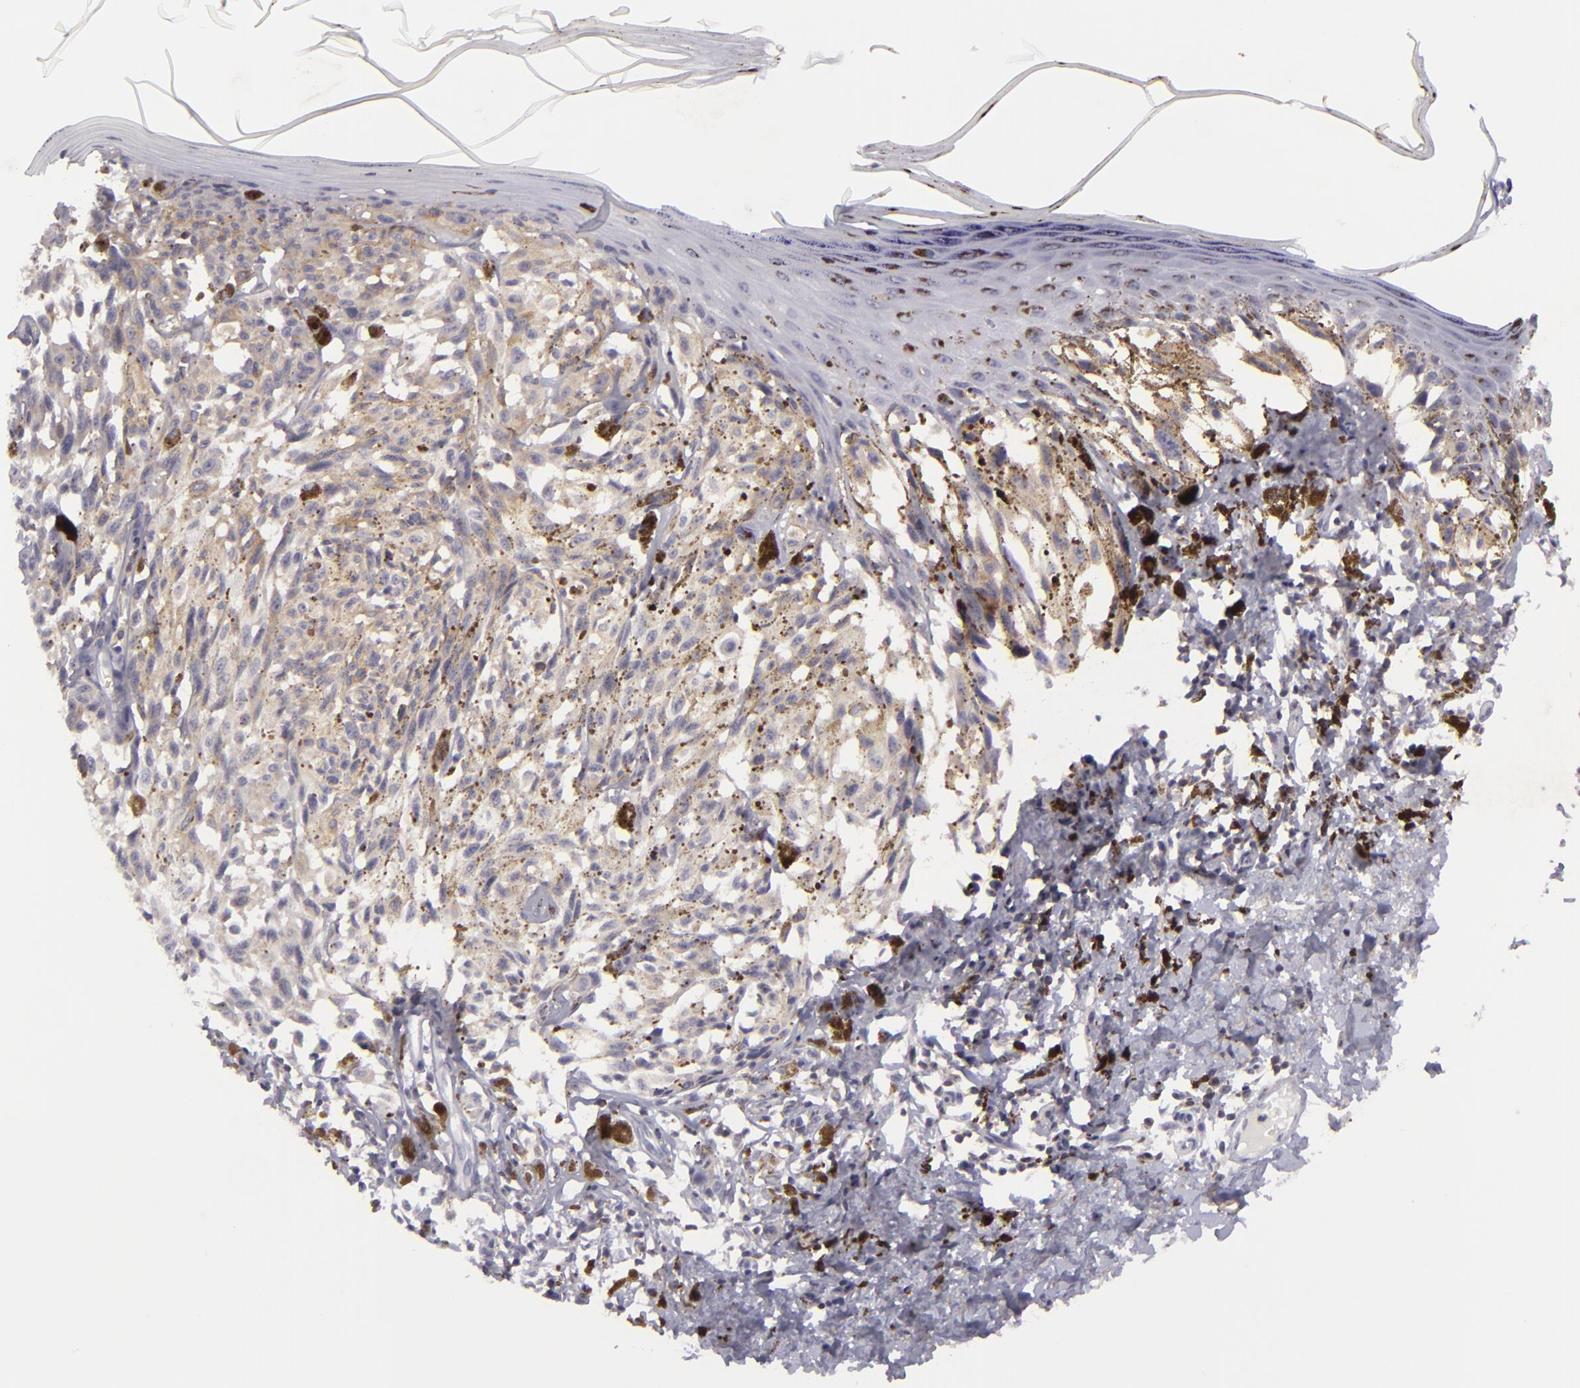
{"staining": {"intensity": "moderate", "quantity": "25%-75%", "location": "cytoplasmic/membranous"}, "tissue": "melanoma", "cell_type": "Tumor cells", "image_type": "cancer", "snomed": [{"axis": "morphology", "description": "Malignant melanoma, NOS"}, {"axis": "topography", "description": "Skin"}], "caption": "IHC of human malignant melanoma shows medium levels of moderate cytoplasmic/membranous positivity in about 25%-75% of tumor cells.", "gene": "KCNAB2", "patient": {"sex": "female", "age": 72}}